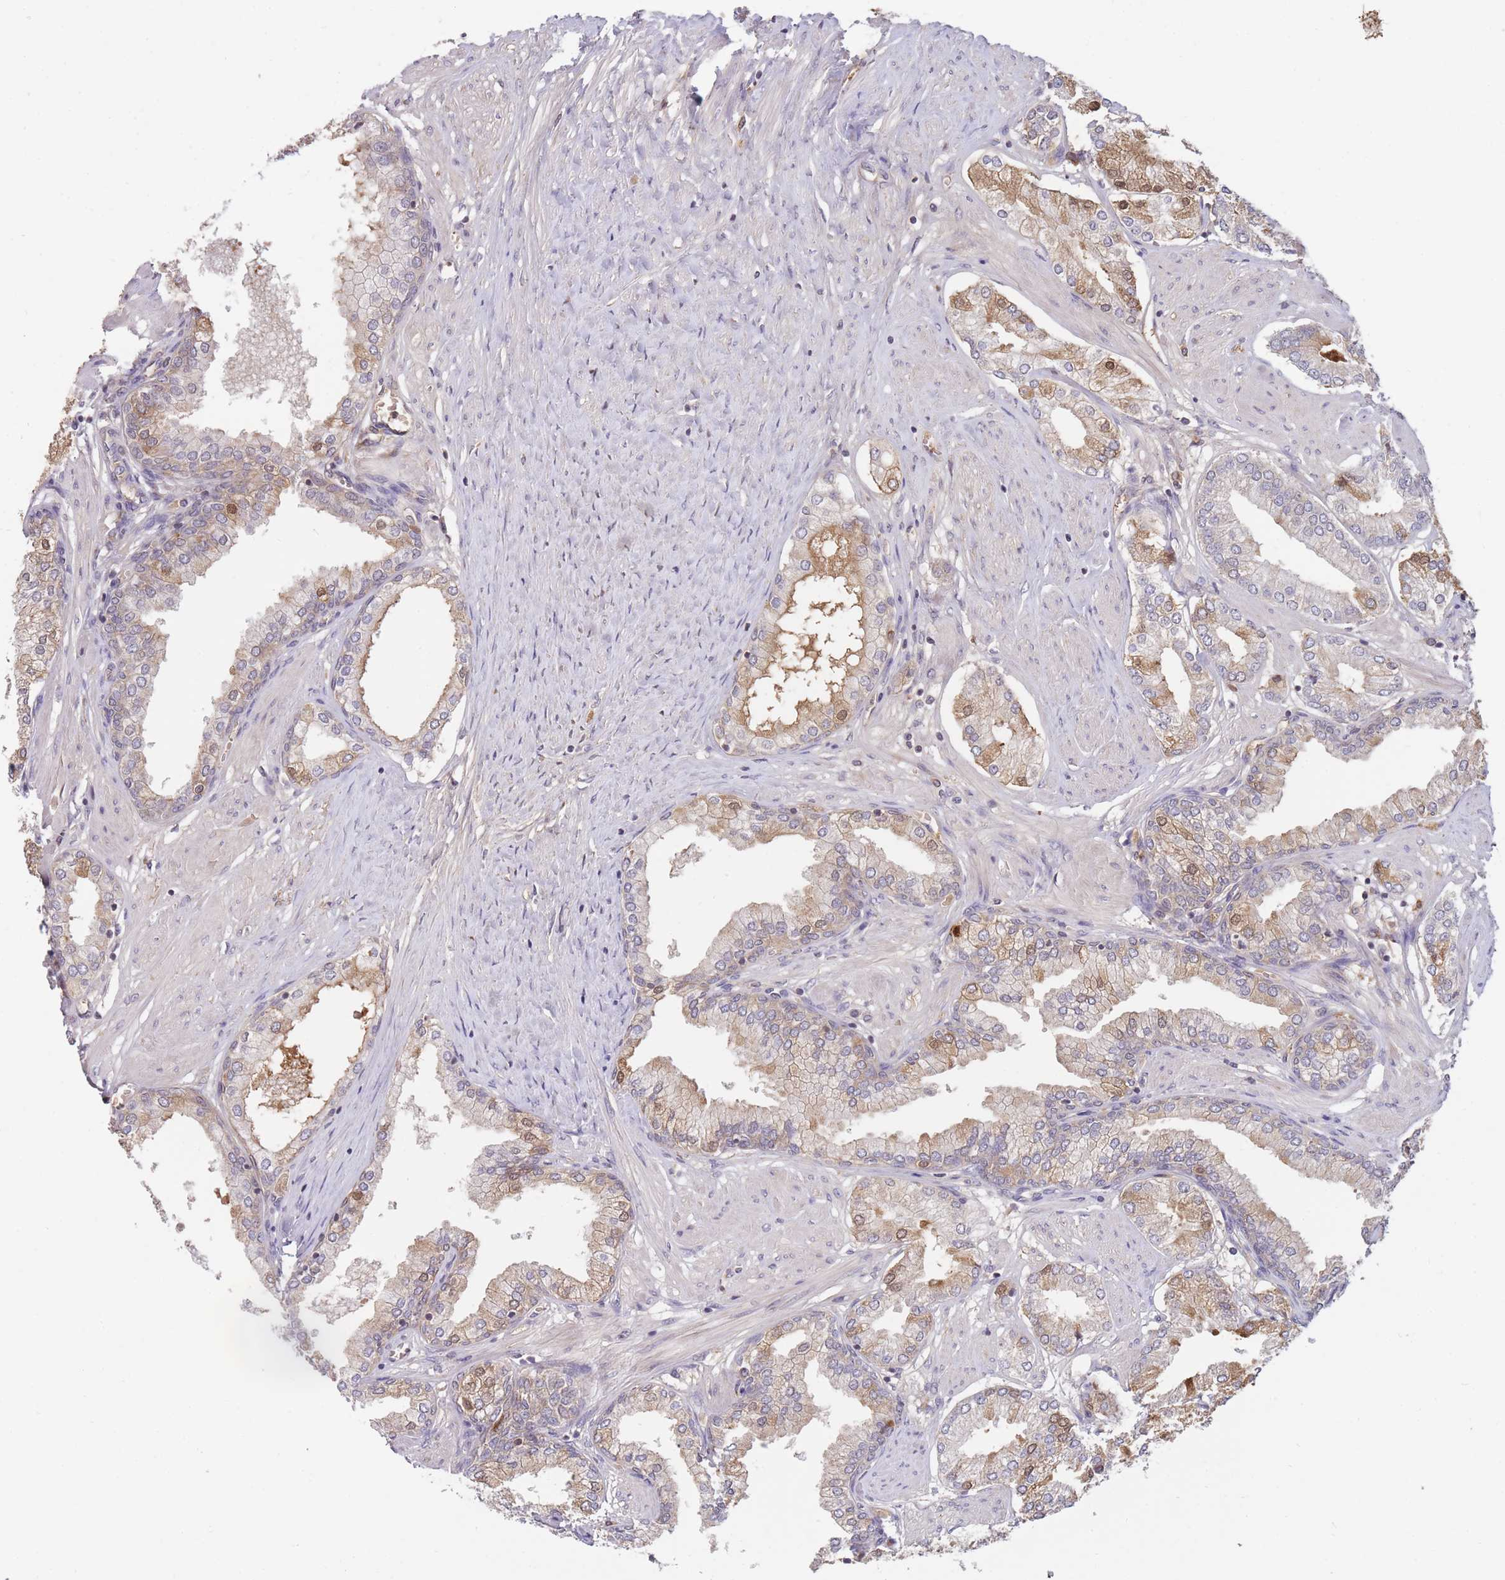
{"staining": {"intensity": "moderate", "quantity": "<25%", "location": "cytoplasmic/membranous"}, "tissue": "prostate cancer", "cell_type": "Tumor cells", "image_type": "cancer", "snomed": [{"axis": "morphology", "description": "Adenocarcinoma, High grade"}, {"axis": "topography", "description": "Prostate and seminal vesicle, NOS"}], "caption": "Prostate adenocarcinoma (high-grade) was stained to show a protein in brown. There is low levels of moderate cytoplasmic/membranous positivity in approximately <25% of tumor cells.", "gene": "RALGDS", "patient": {"sex": "male", "age": 64}}